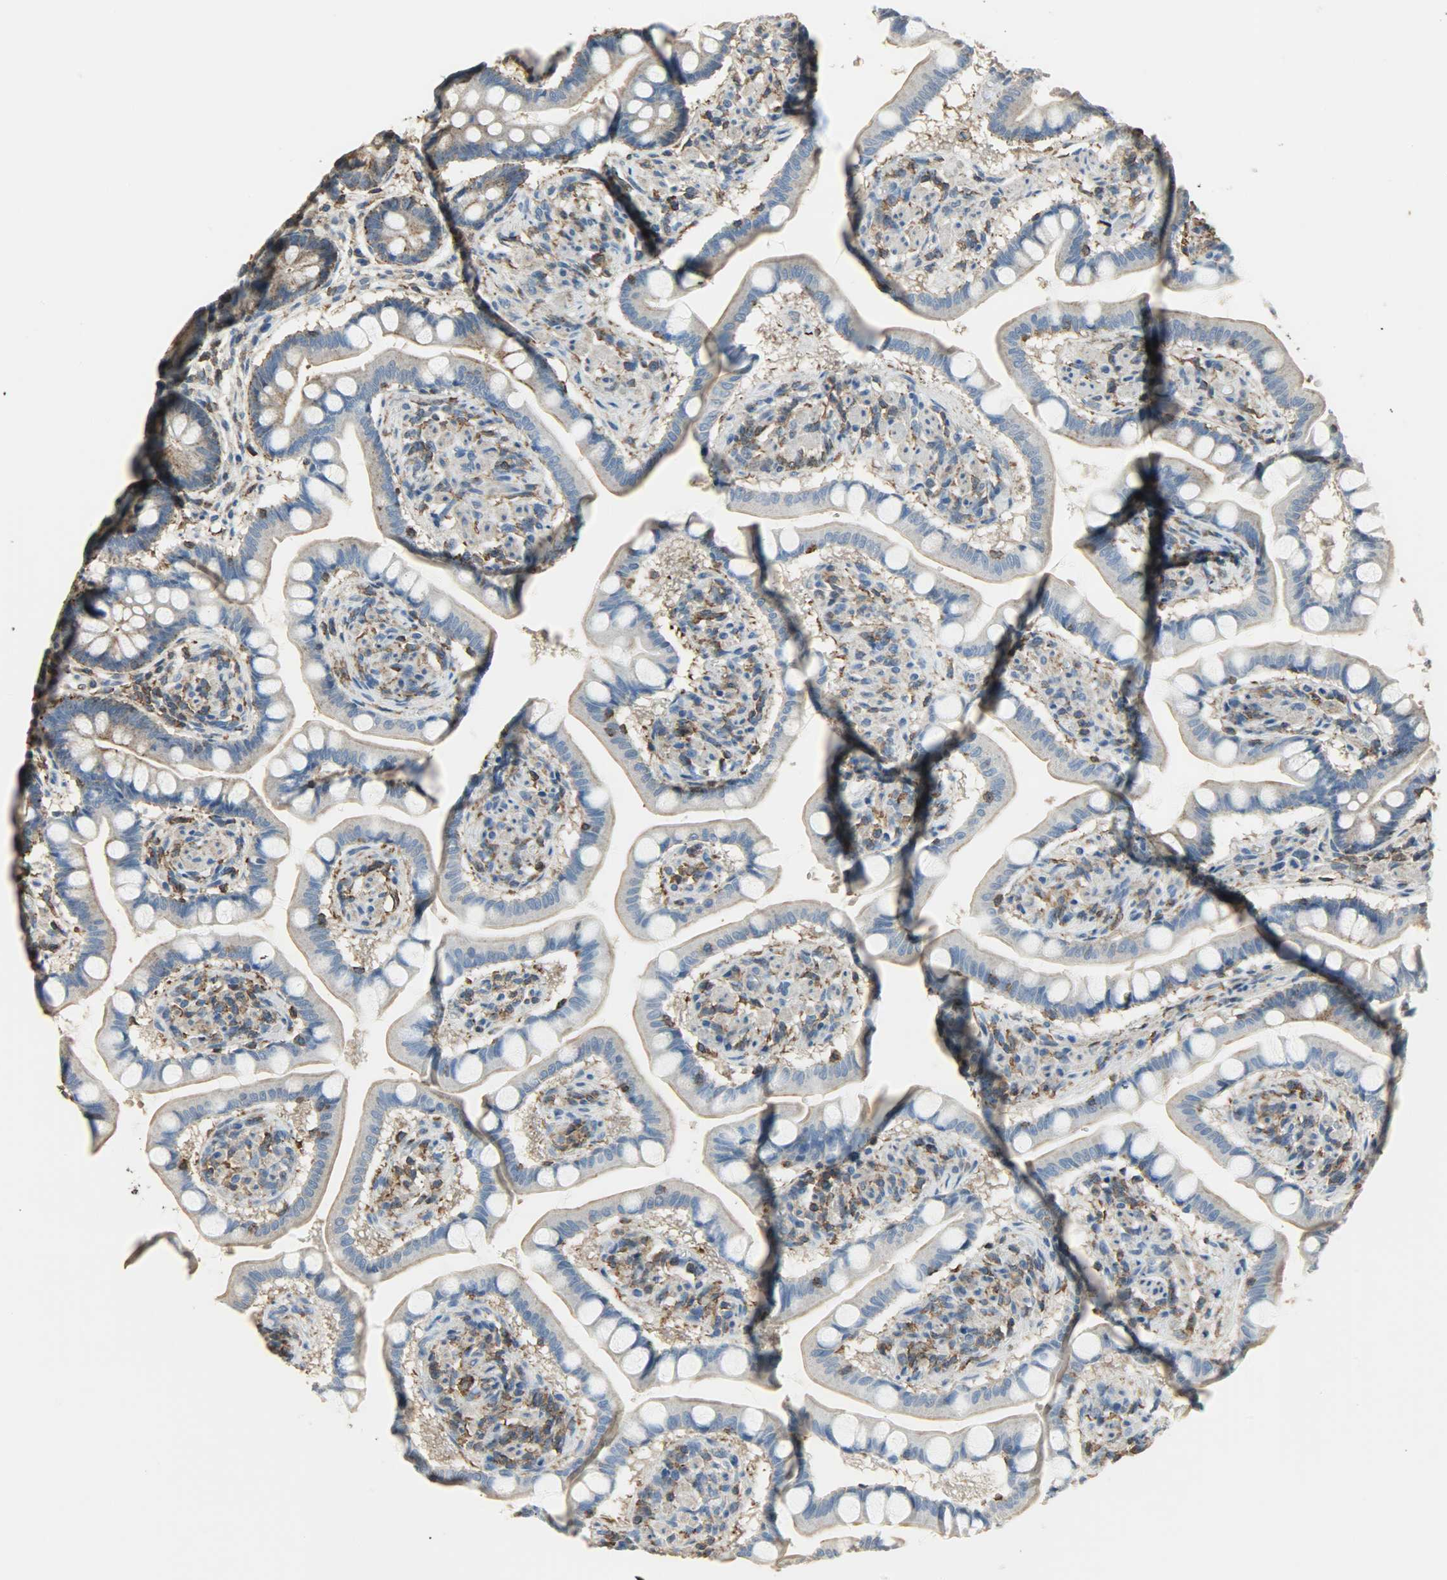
{"staining": {"intensity": "moderate", "quantity": "25%-75%", "location": "cytoplasmic/membranous"}, "tissue": "small intestine", "cell_type": "Glandular cells", "image_type": "normal", "snomed": [{"axis": "morphology", "description": "Normal tissue, NOS"}, {"axis": "topography", "description": "Small intestine"}], "caption": "Normal small intestine shows moderate cytoplasmic/membranous staining in approximately 25%-75% of glandular cells, visualized by immunohistochemistry. (DAB (3,3'-diaminobenzidine) IHC, brown staining for protein, blue staining for nuclei).", "gene": "DNAJA4", "patient": {"sex": "male", "age": 41}}